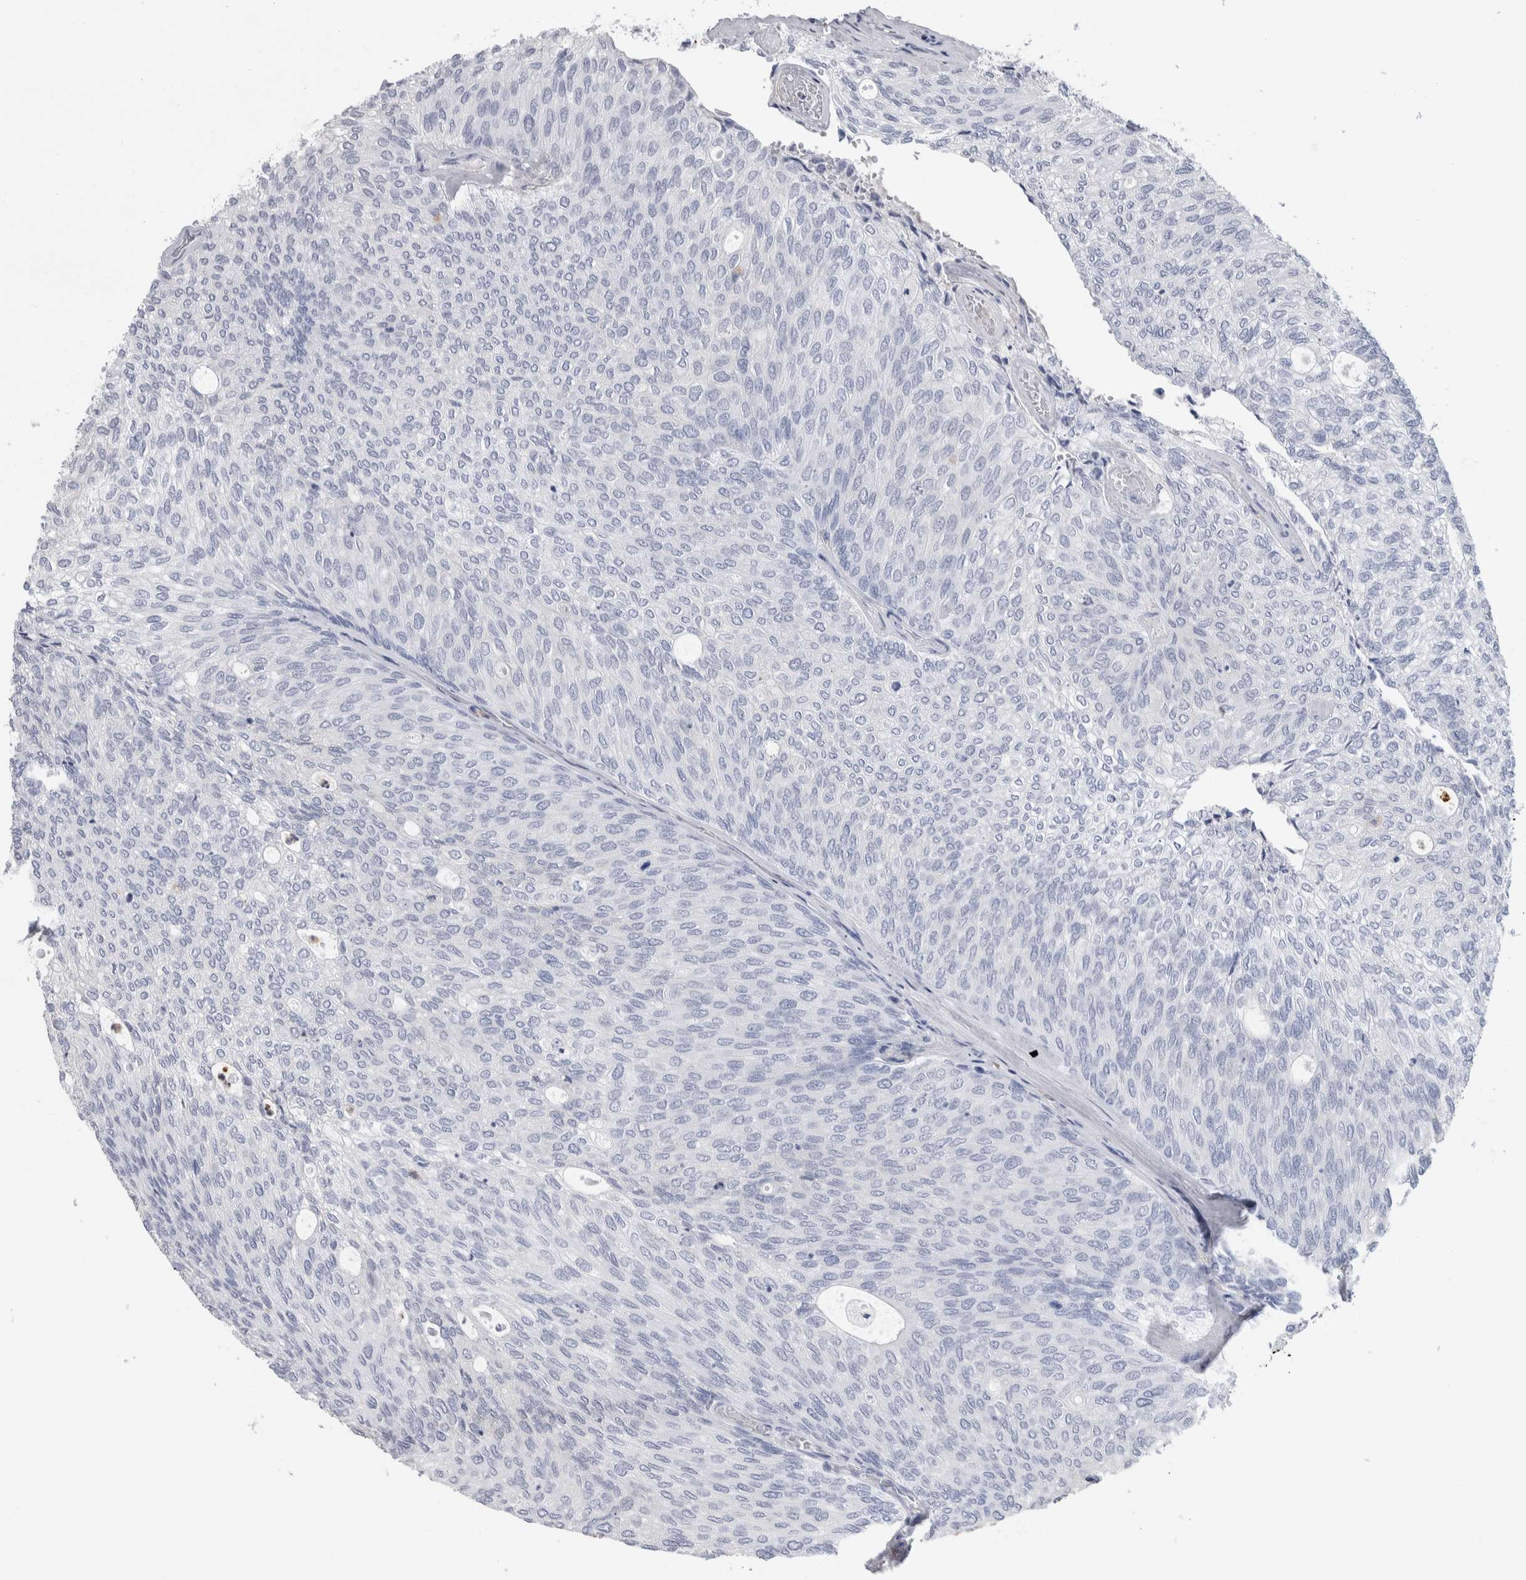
{"staining": {"intensity": "negative", "quantity": "none", "location": "none"}, "tissue": "urothelial cancer", "cell_type": "Tumor cells", "image_type": "cancer", "snomed": [{"axis": "morphology", "description": "Urothelial carcinoma, Low grade"}, {"axis": "topography", "description": "Urinary bladder"}], "caption": "Immunohistochemical staining of urothelial cancer displays no significant positivity in tumor cells.", "gene": "LURAP1L", "patient": {"sex": "female", "age": 79}}